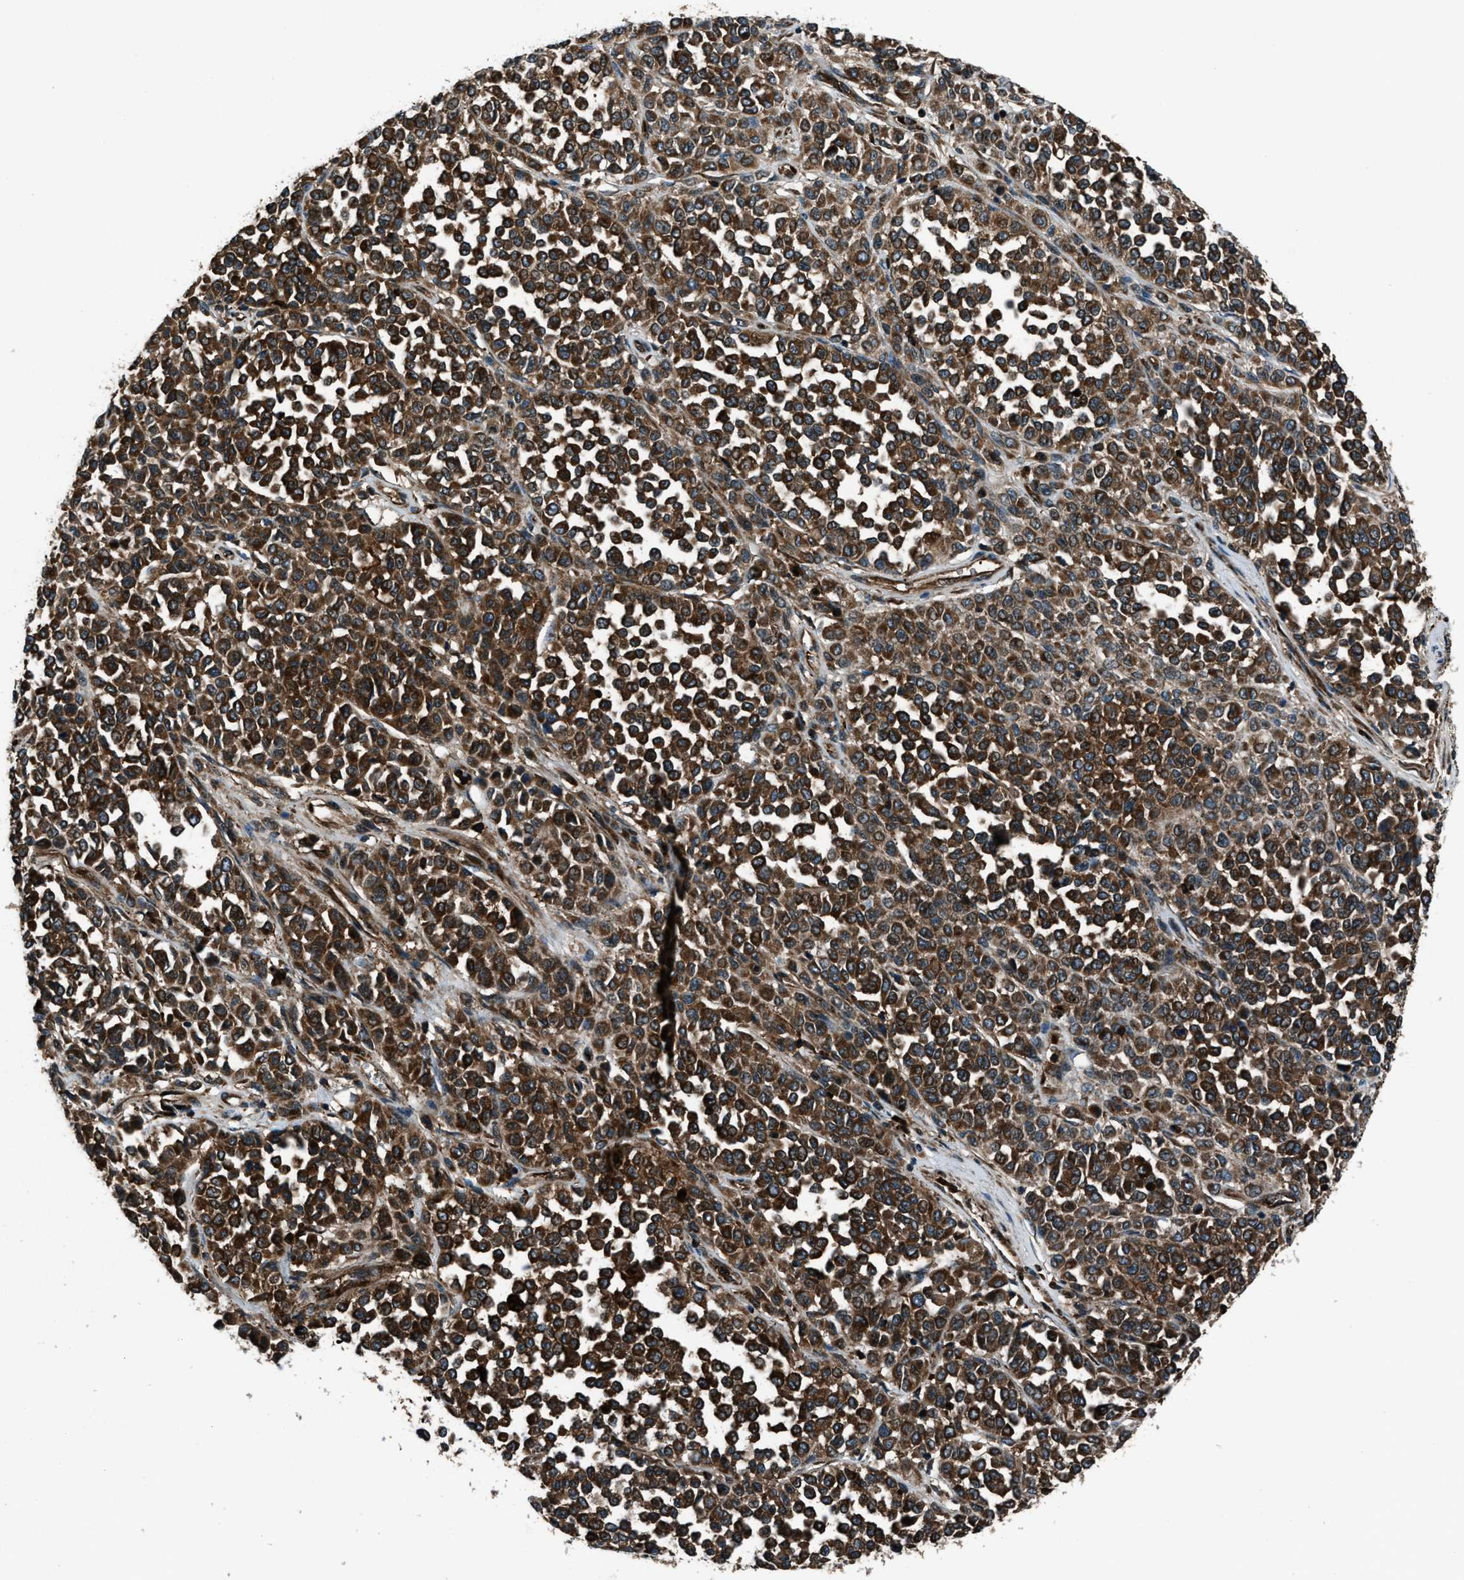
{"staining": {"intensity": "strong", "quantity": ">75%", "location": "cytoplasmic/membranous,nuclear"}, "tissue": "melanoma", "cell_type": "Tumor cells", "image_type": "cancer", "snomed": [{"axis": "morphology", "description": "Malignant melanoma, Metastatic site"}, {"axis": "topography", "description": "Pancreas"}], "caption": "Protein expression analysis of malignant melanoma (metastatic site) demonstrates strong cytoplasmic/membranous and nuclear positivity in approximately >75% of tumor cells.", "gene": "SNX30", "patient": {"sex": "female", "age": 30}}